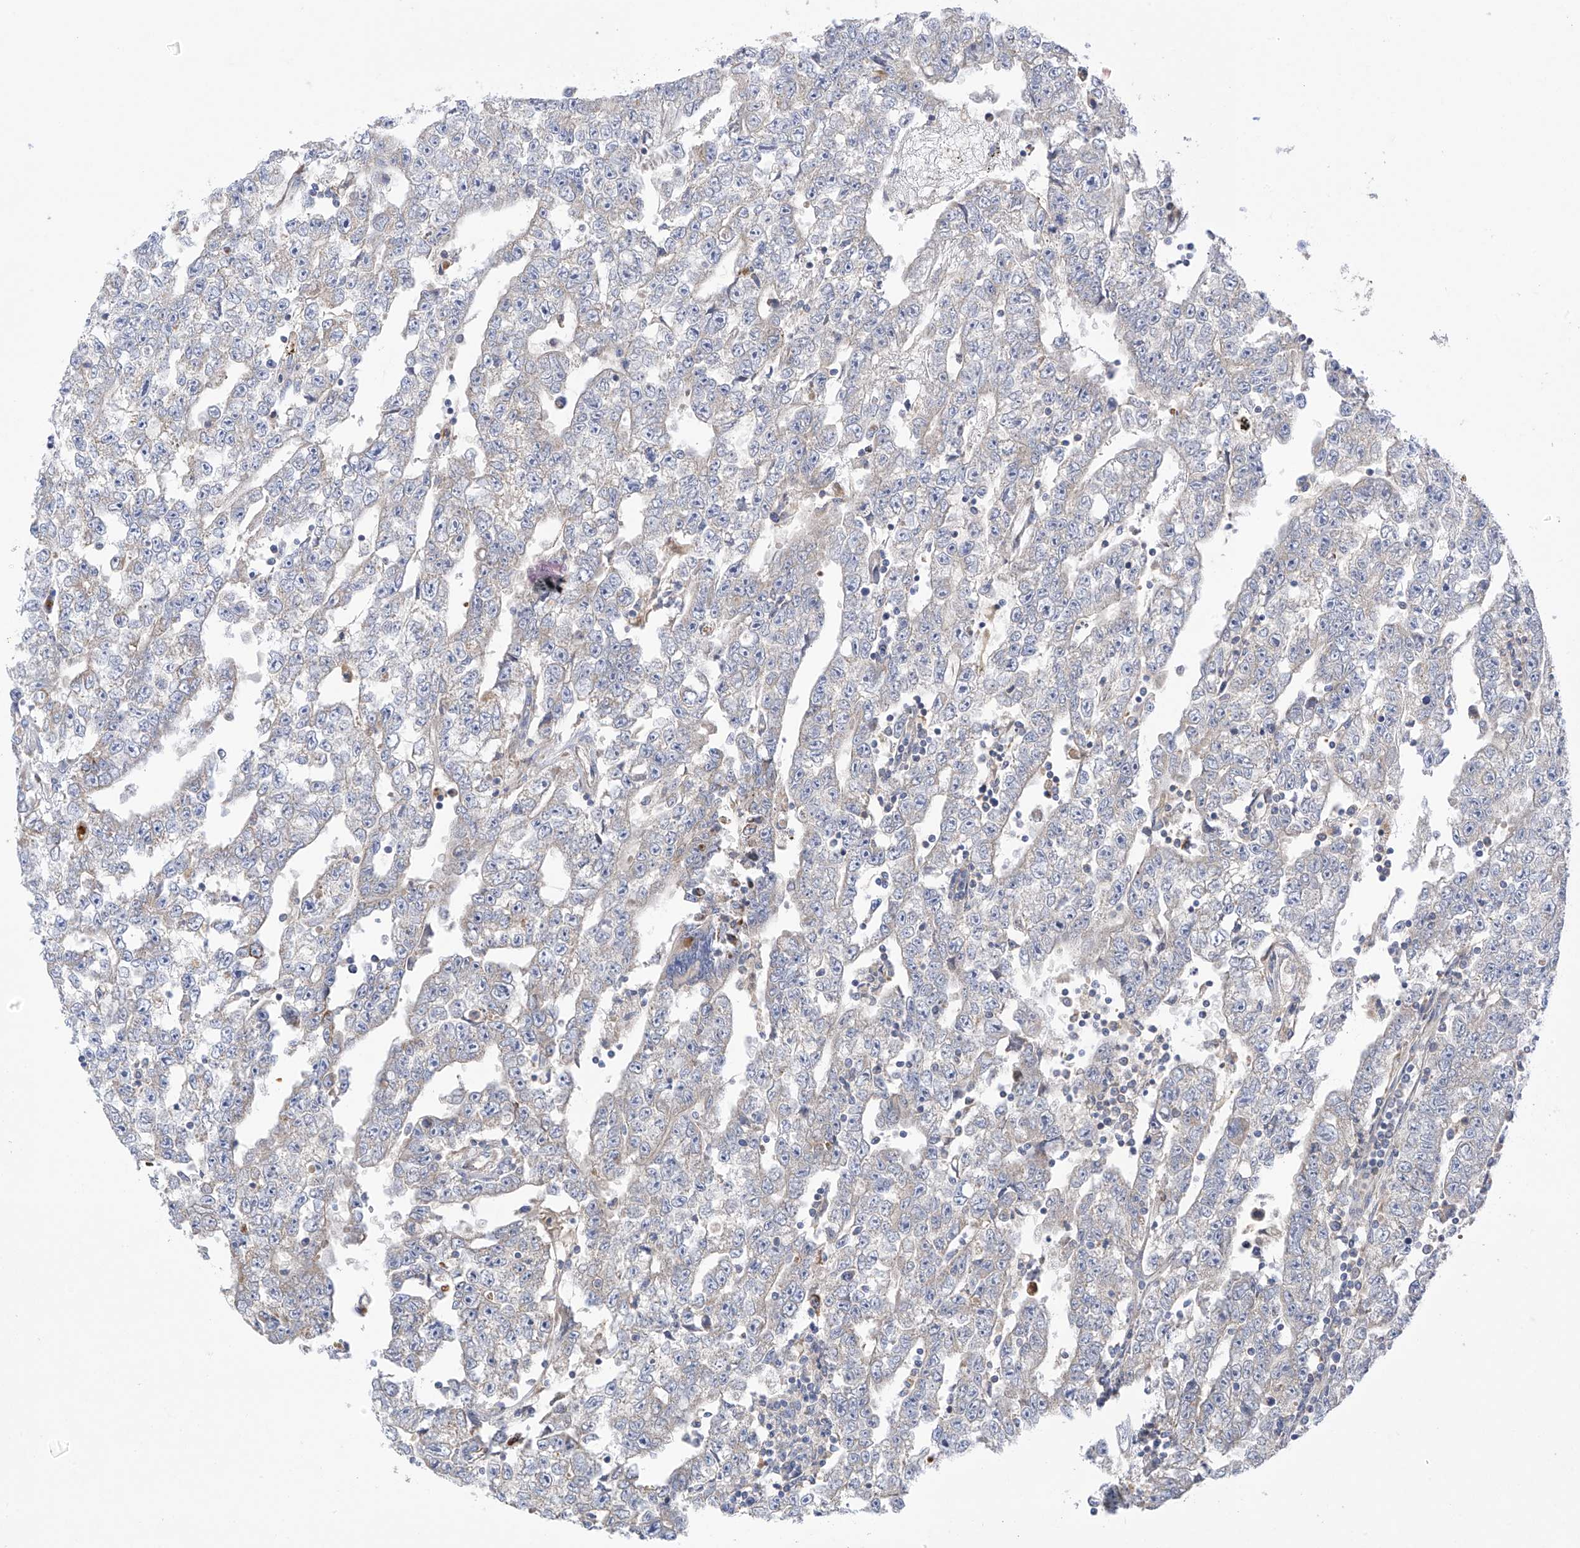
{"staining": {"intensity": "negative", "quantity": "none", "location": "none"}, "tissue": "testis cancer", "cell_type": "Tumor cells", "image_type": "cancer", "snomed": [{"axis": "morphology", "description": "Carcinoma, Embryonal, NOS"}, {"axis": "topography", "description": "Testis"}], "caption": "Tumor cells are negative for protein expression in human testis embryonal carcinoma.", "gene": "METTL18", "patient": {"sex": "male", "age": 25}}